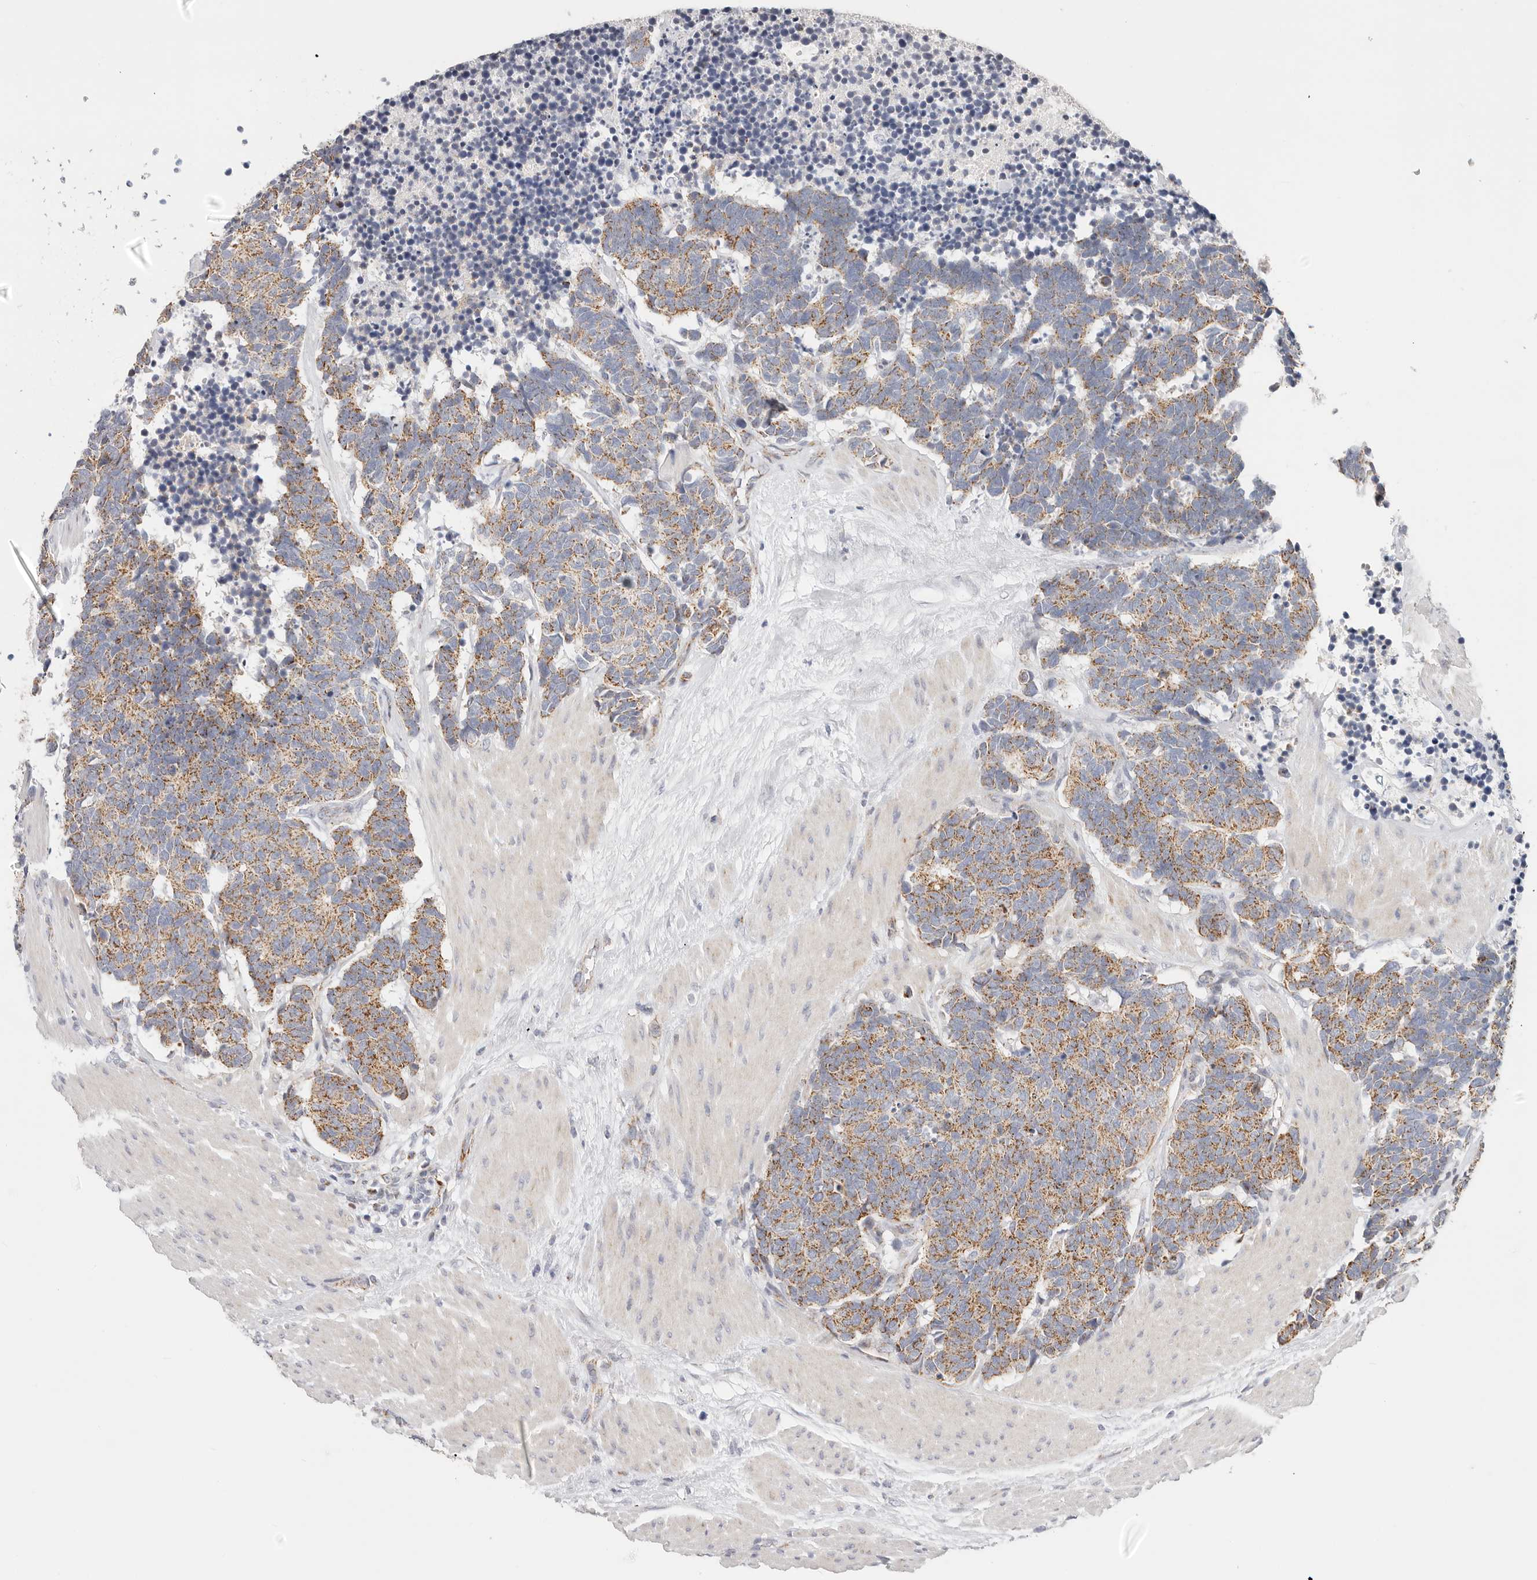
{"staining": {"intensity": "moderate", "quantity": "25%-75%", "location": "cytoplasmic/membranous"}, "tissue": "carcinoid", "cell_type": "Tumor cells", "image_type": "cancer", "snomed": [{"axis": "morphology", "description": "Carcinoma, NOS"}, {"axis": "morphology", "description": "Carcinoid, malignant, NOS"}, {"axis": "topography", "description": "Urinary bladder"}], "caption": "High-power microscopy captured an IHC image of carcinoid, revealing moderate cytoplasmic/membranous positivity in approximately 25%-75% of tumor cells. (DAB IHC, brown staining for protein, blue staining for nuclei).", "gene": "AFDN", "patient": {"sex": "male", "age": 57}}